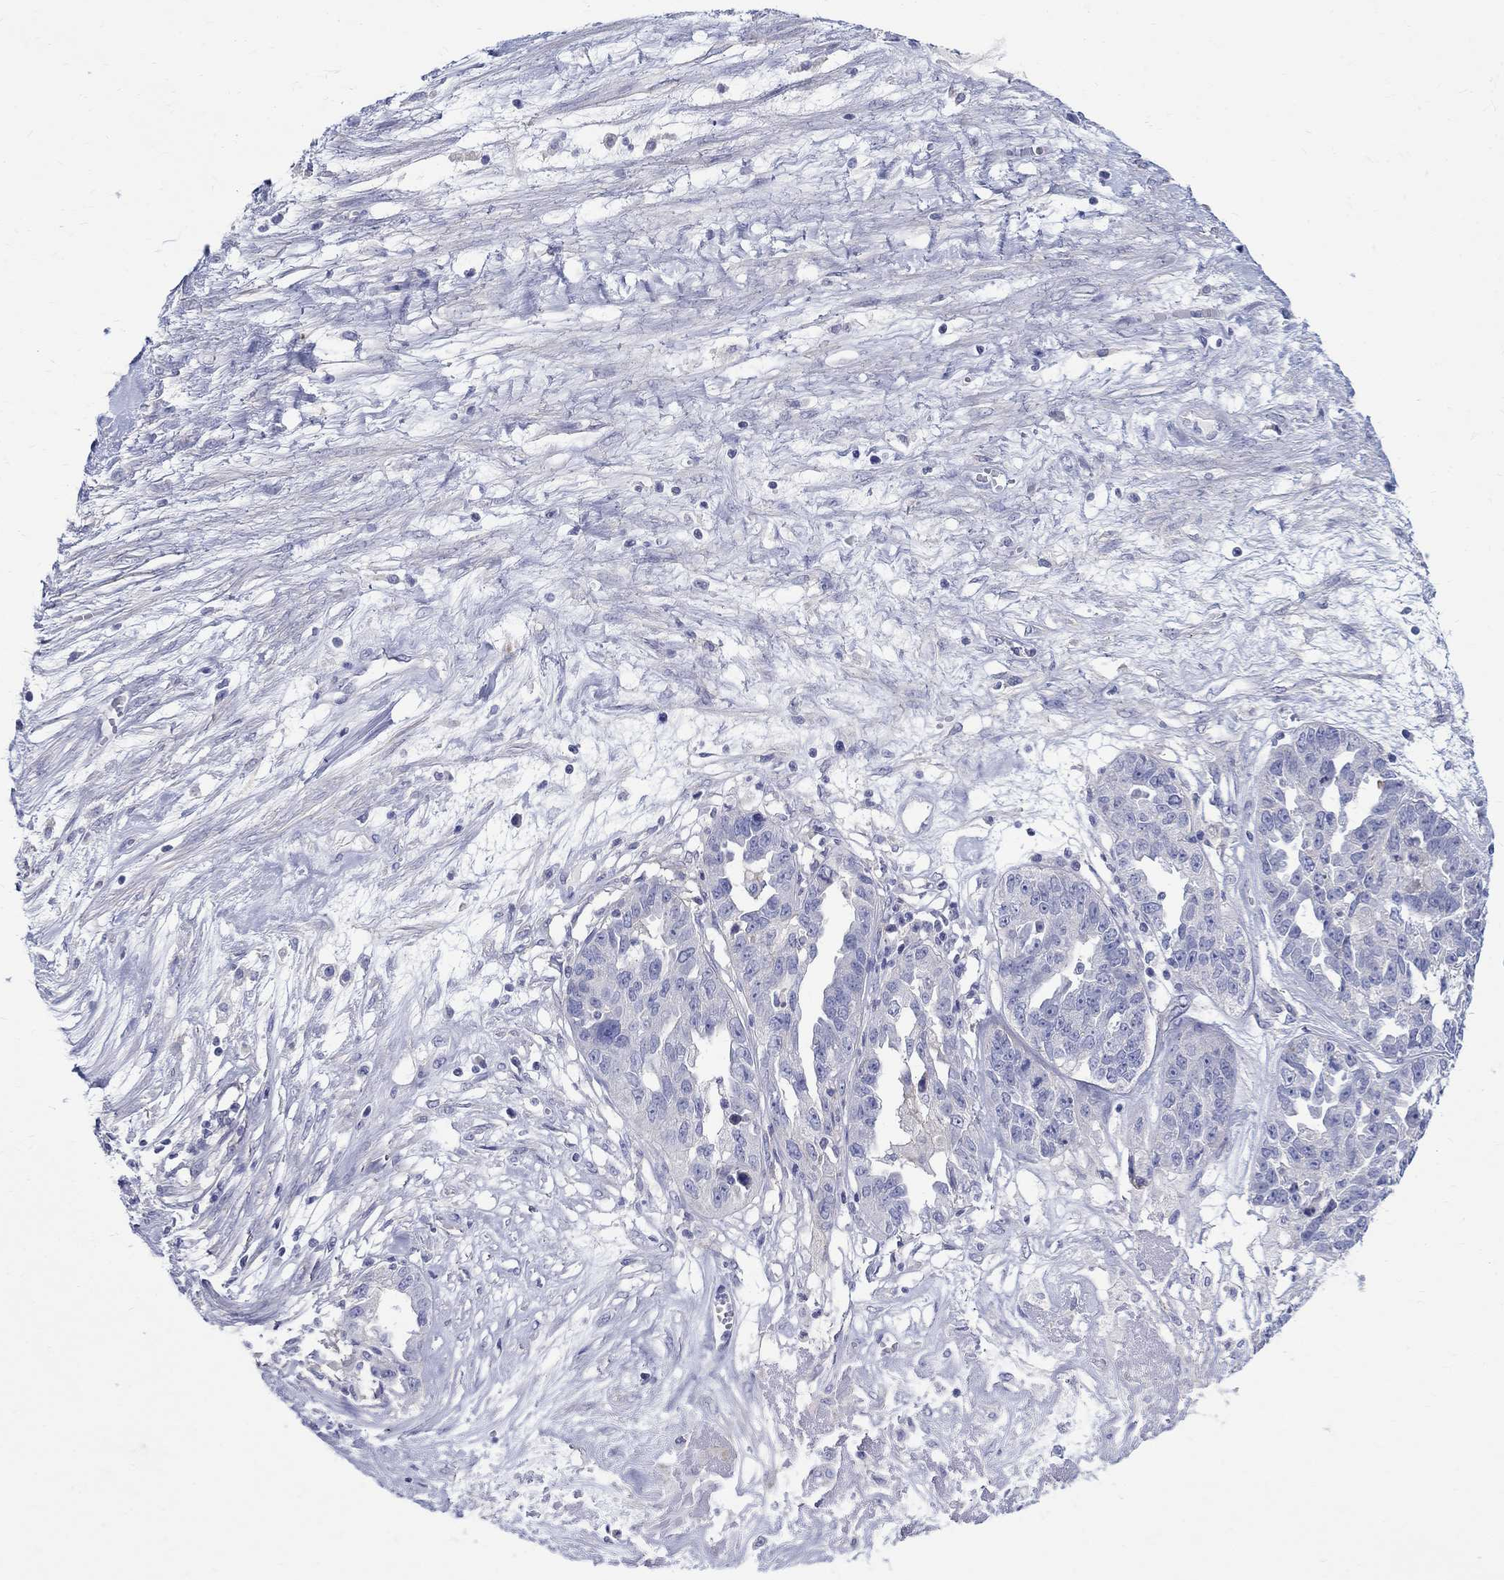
{"staining": {"intensity": "negative", "quantity": "none", "location": "none"}, "tissue": "ovarian cancer", "cell_type": "Tumor cells", "image_type": "cancer", "snomed": [{"axis": "morphology", "description": "Cystadenocarcinoma, serous, NOS"}, {"axis": "topography", "description": "Ovary"}], "caption": "Serous cystadenocarcinoma (ovarian) stained for a protein using immunohistochemistry exhibits no staining tumor cells.", "gene": "SOX2", "patient": {"sex": "female", "age": 87}}